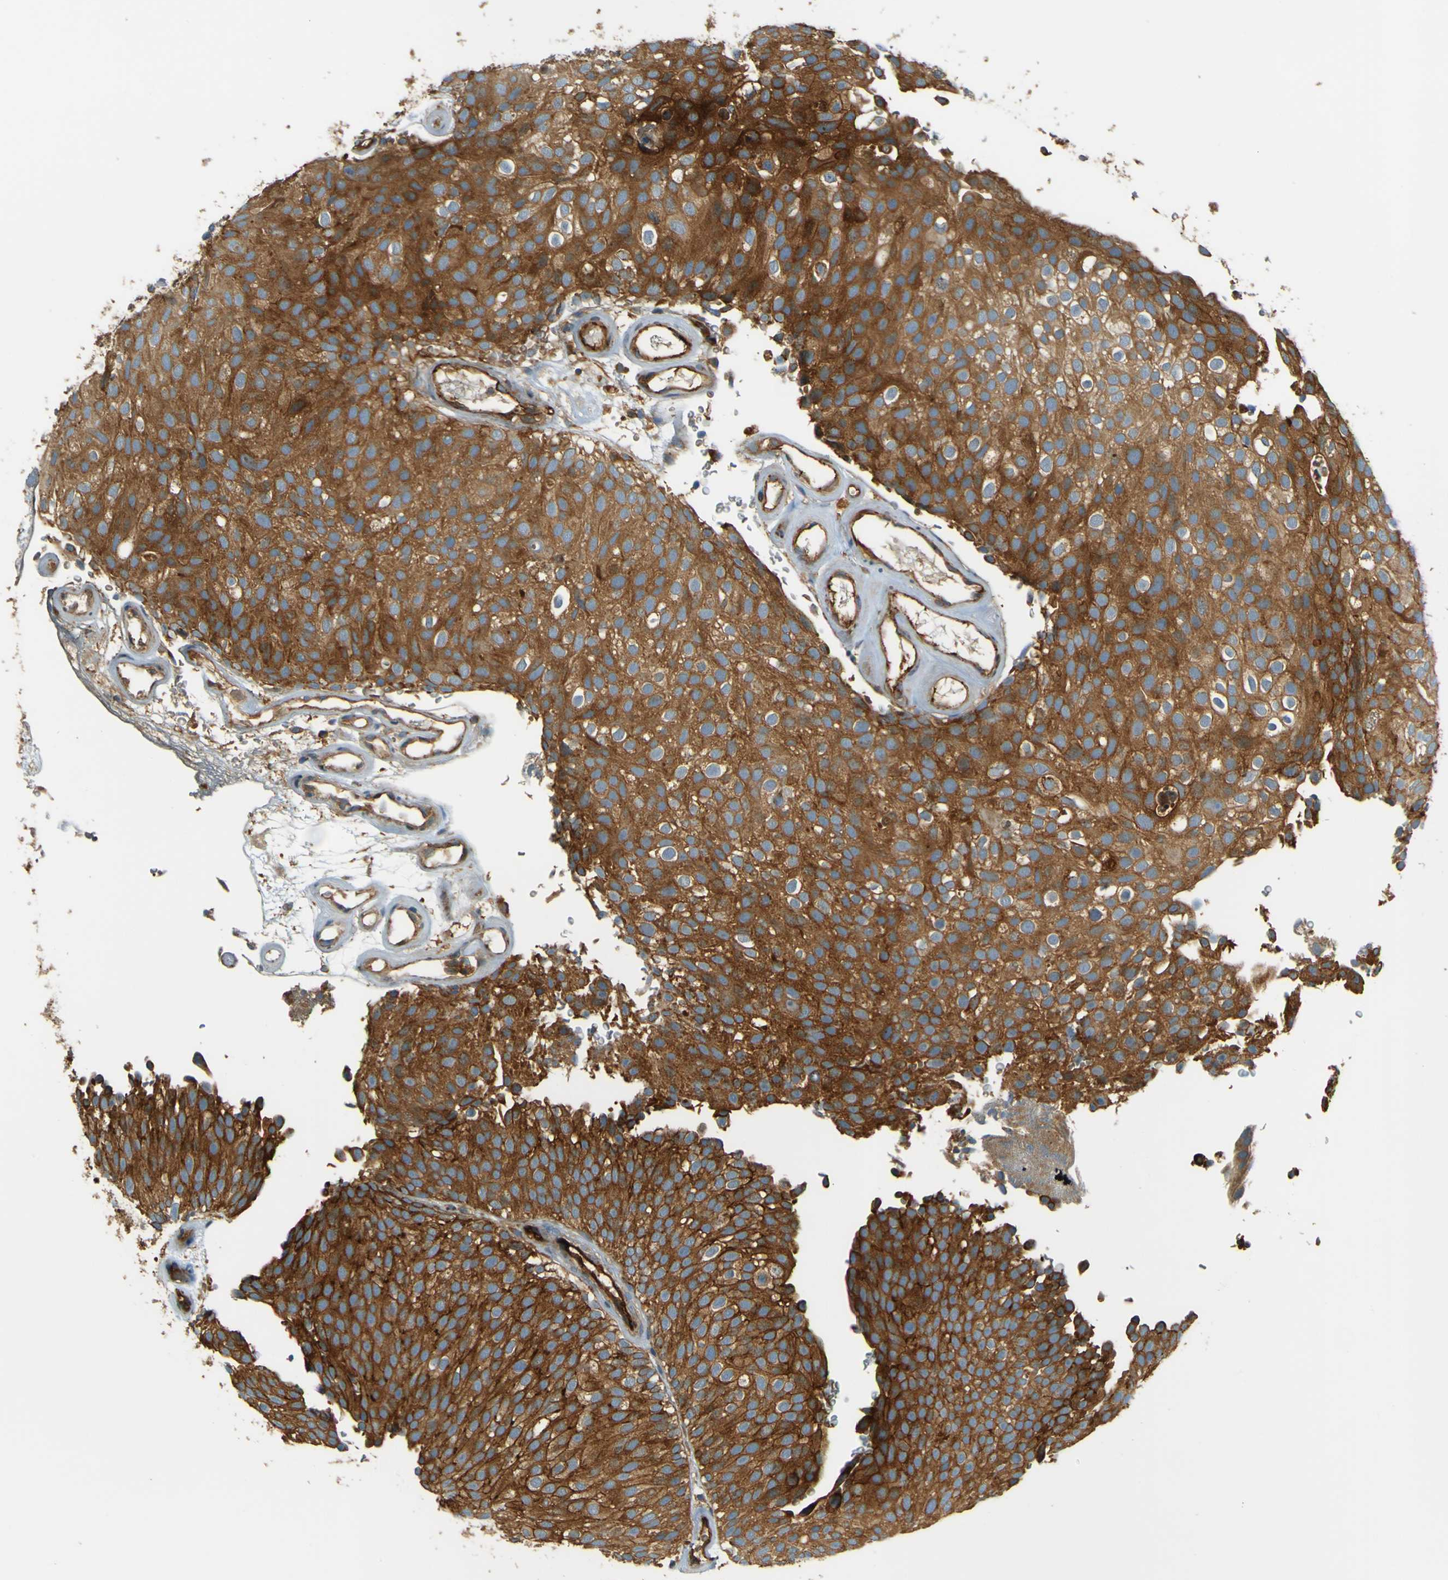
{"staining": {"intensity": "strong", "quantity": ">75%", "location": "cytoplasmic/membranous"}, "tissue": "urothelial cancer", "cell_type": "Tumor cells", "image_type": "cancer", "snomed": [{"axis": "morphology", "description": "Urothelial carcinoma, Low grade"}, {"axis": "topography", "description": "Urinary bladder"}], "caption": "Strong cytoplasmic/membranous protein expression is identified in about >75% of tumor cells in urothelial carcinoma (low-grade).", "gene": "DNAJC5", "patient": {"sex": "male", "age": 78}}